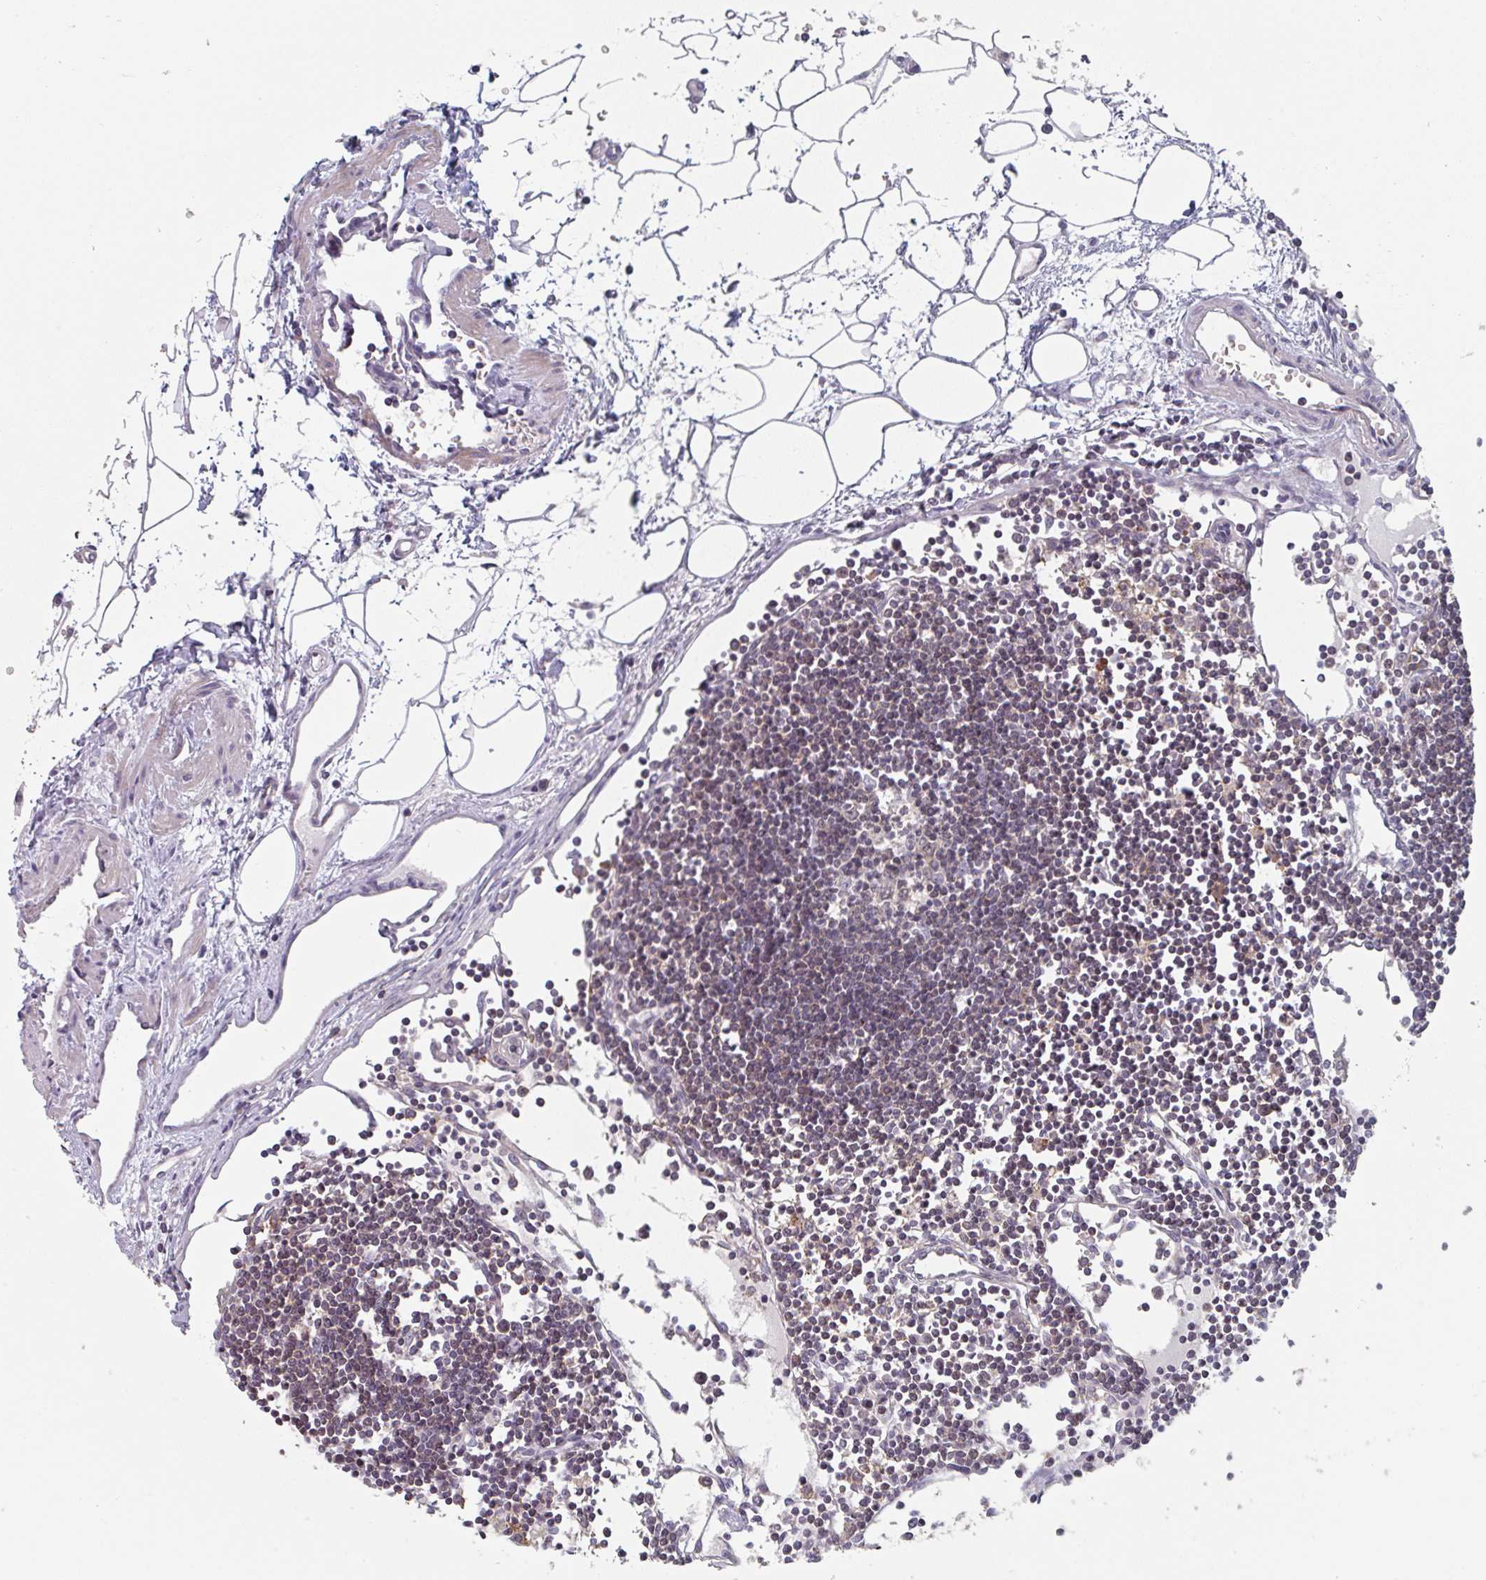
{"staining": {"intensity": "weak", "quantity": "25%-75%", "location": "cytoplasmic/membranous"}, "tissue": "lymph node", "cell_type": "Germinal center cells", "image_type": "normal", "snomed": [{"axis": "morphology", "description": "Normal tissue, NOS"}, {"axis": "topography", "description": "Lymph node"}], "caption": "A brown stain shows weak cytoplasmic/membranous expression of a protein in germinal center cells of unremarkable lymph node.", "gene": "RANGRF", "patient": {"sex": "female", "age": 65}}